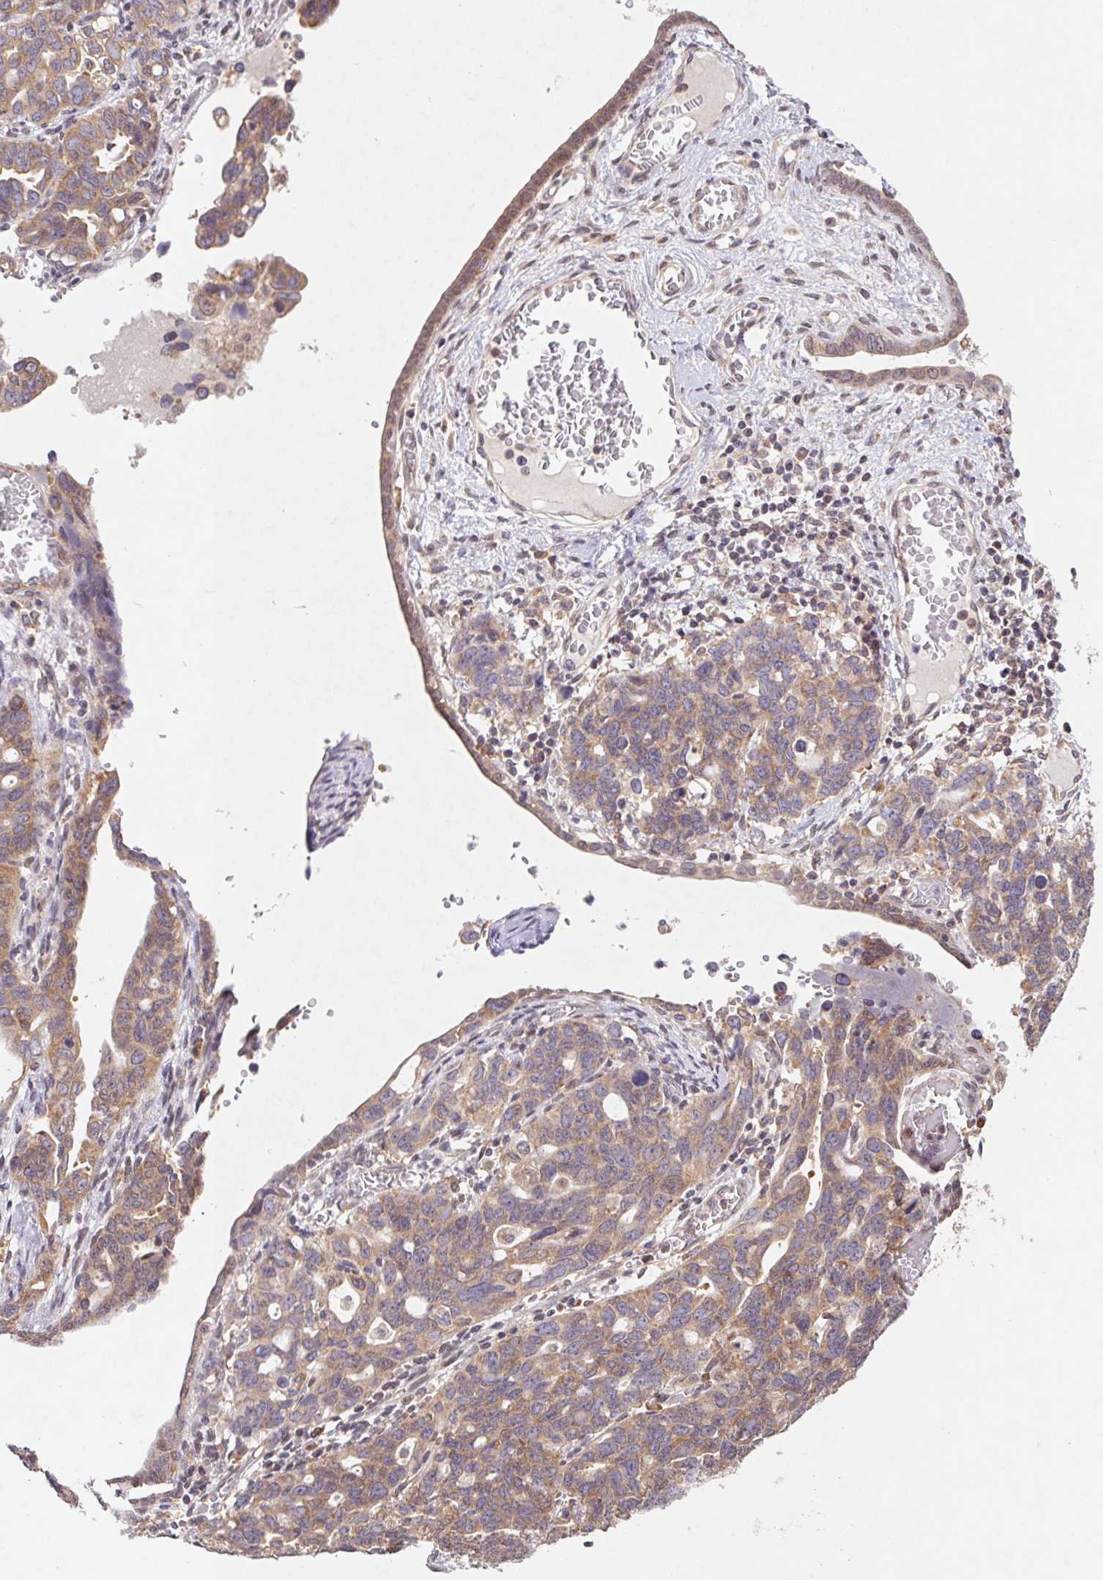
{"staining": {"intensity": "weak", "quantity": ">75%", "location": "cytoplasmic/membranous"}, "tissue": "ovarian cancer", "cell_type": "Tumor cells", "image_type": "cancer", "snomed": [{"axis": "morphology", "description": "Cystadenocarcinoma, serous, NOS"}, {"axis": "topography", "description": "Ovary"}], "caption": "Ovarian serous cystadenocarcinoma stained with a protein marker shows weak staining in tumor cells.", "gene": "RPL27A", "patient": {"sex": "female", "age": 69}}